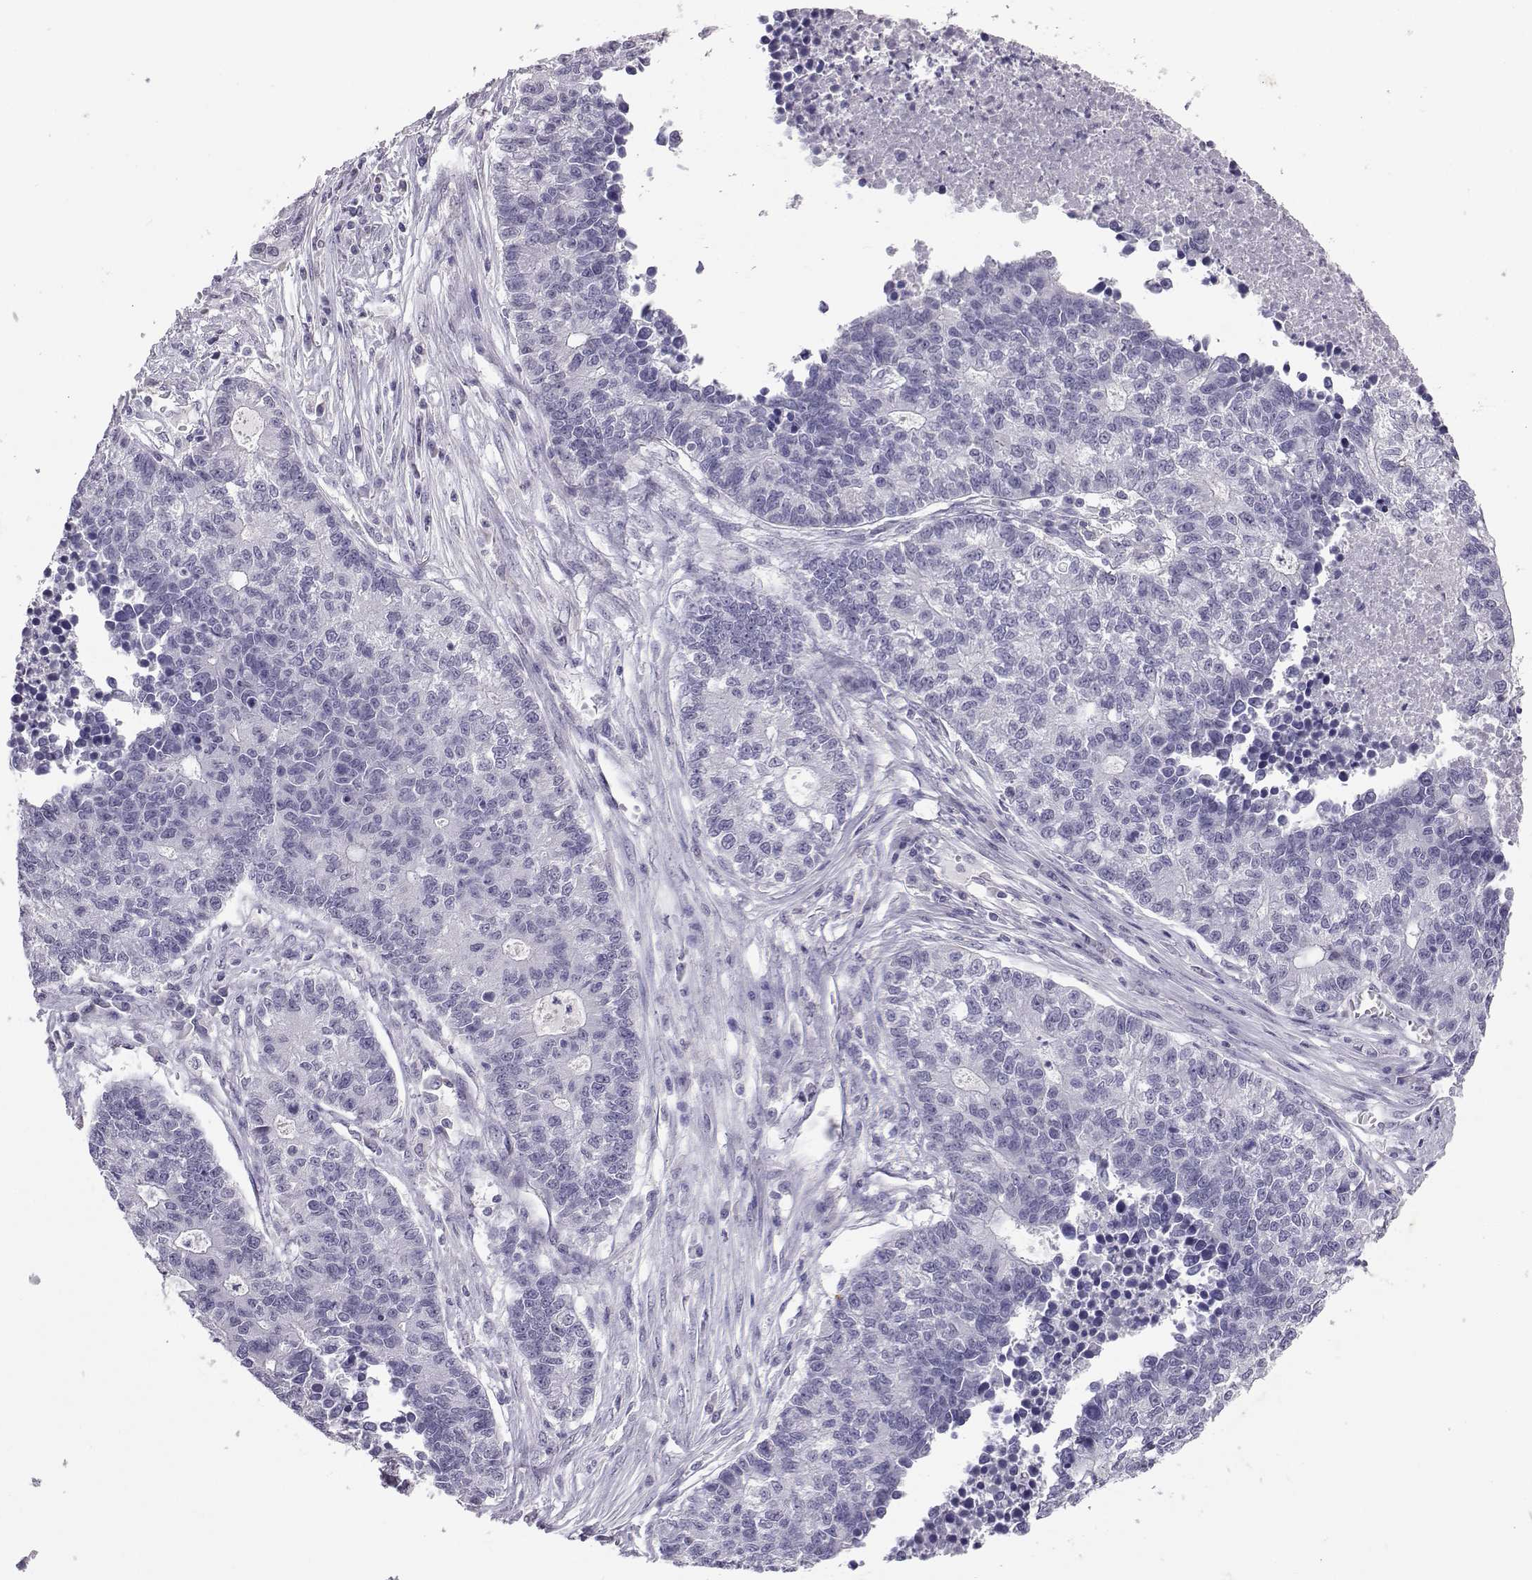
{"staining": {"intensity": "negative", "quantity": "none", "location": "none"}, "tissue": "lung cancer", "cell_type": "Tumor cells", "image_type": "cancer", "snomed": [{"axis": "morphology", "description": "Adenocarcinoma, NOS"}, {"axis": "topography", "description": "Lung"}], "caption": "This is an immunohistochemistry image of lung adenocarcinoma. There is no expression in tumor cells.", "gene": "TBR1", "patient": {"sex": "male", "age": 57}}